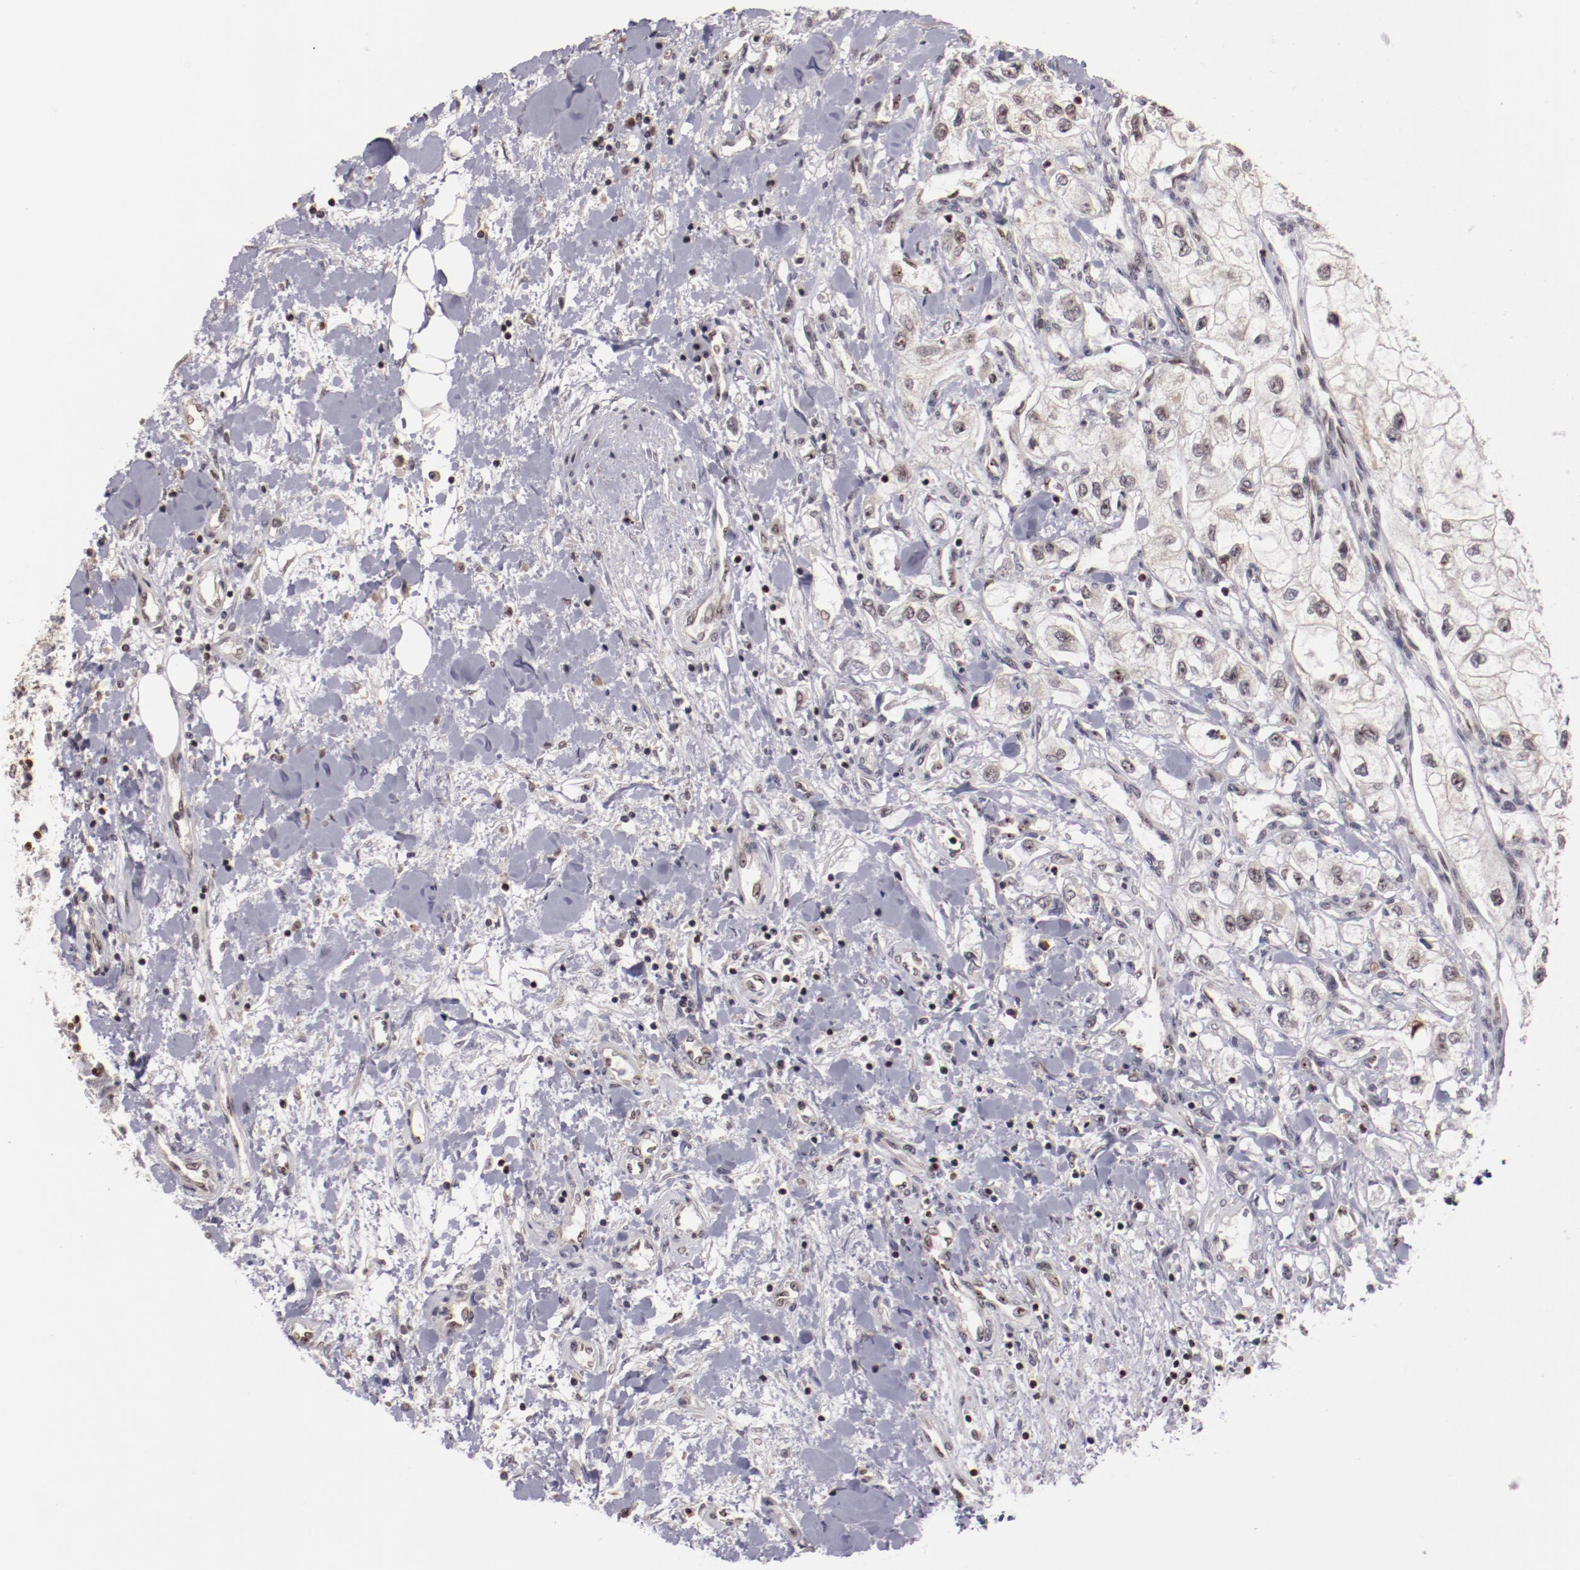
{"staining": {"intensity": "weak", "quantity": "25%-75%", "location": "nuclear"}, "tissue": "renal cancer", "cell_type": "Tumor cells", "image_type": "cancer", "snomed": [{"axis": "morphology", "description": "Adenocarcinoma, NOS"}, {"axis": "topography", "description": "Kidney"}], "caption": "Renal cancer (adenocarcinoma) tissue displays weak nuclear positivity in approximately 25%-75% of tumor cells", "gene": "DDX24", "patient": {"sex": "male", "age": 57}}